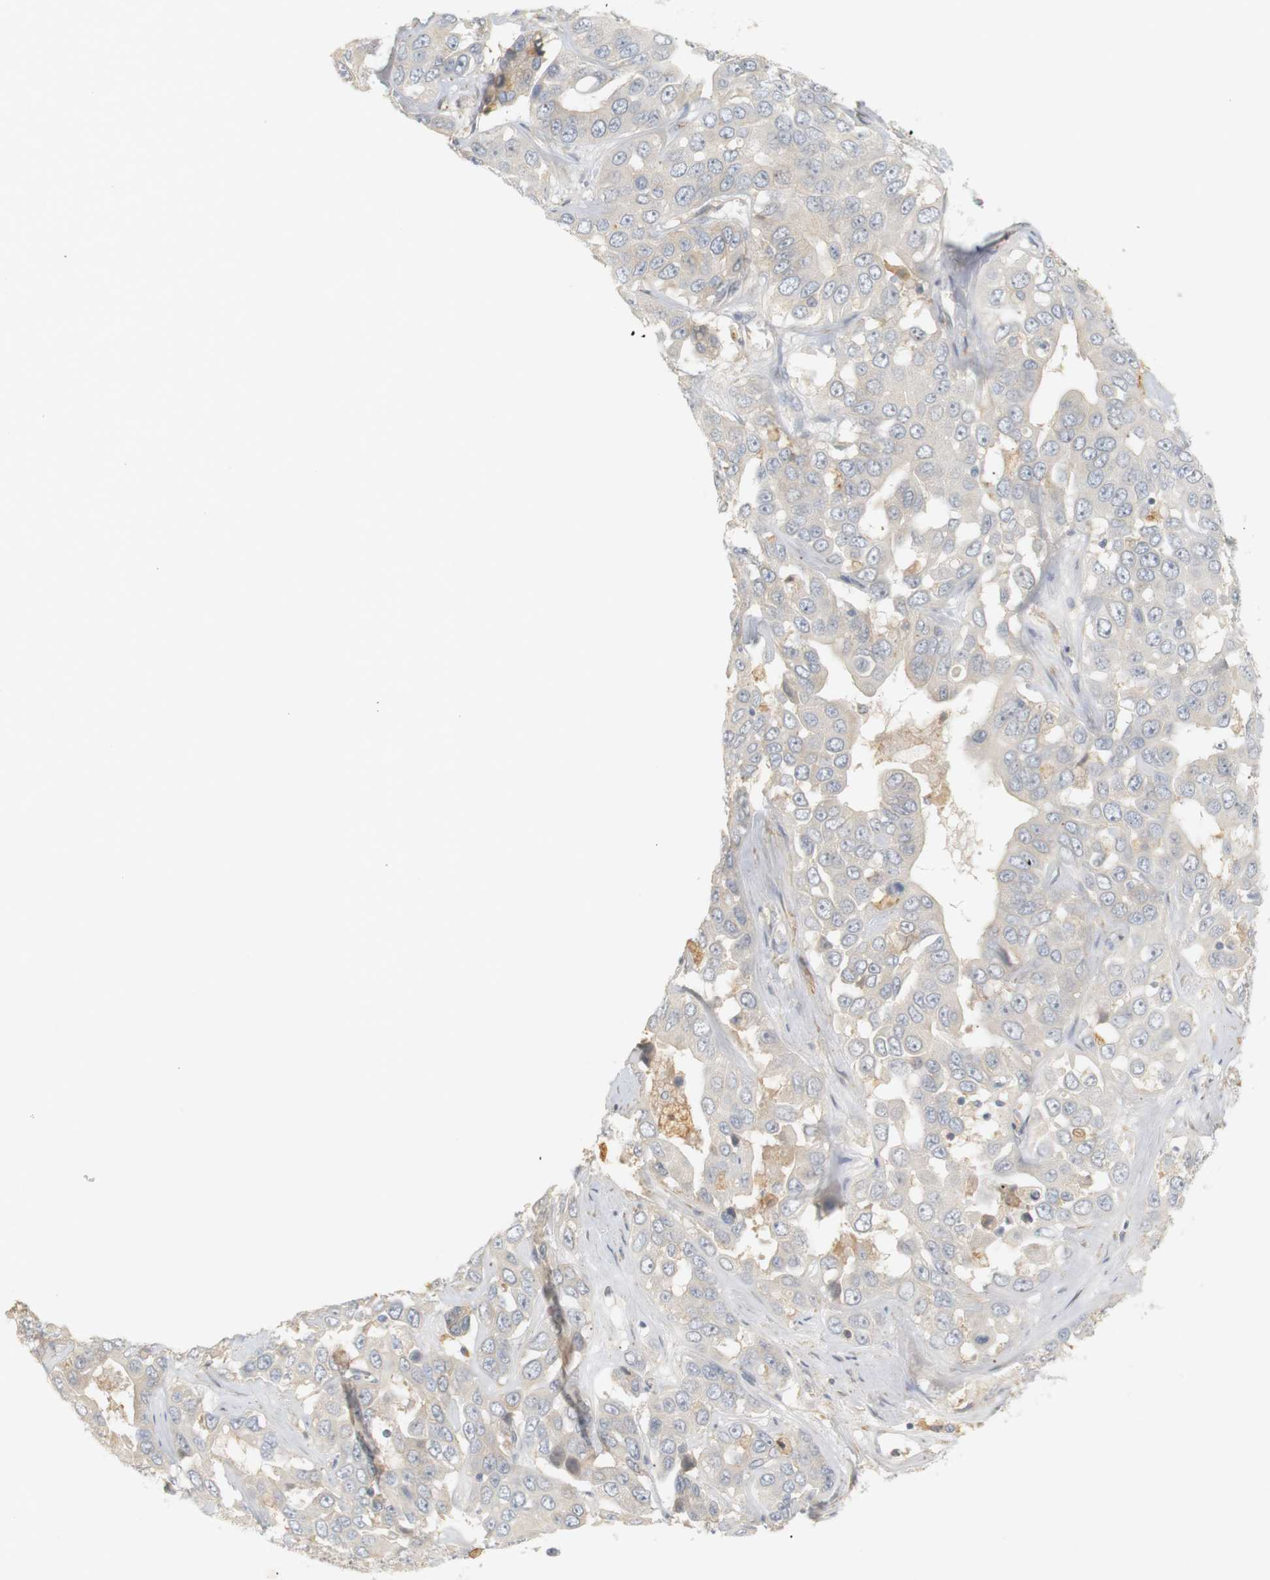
{"staining": {"intensity": "weak", "quantity": "<25%", "location": "cytoplasmic/membranous"}, "tissue": "liver cancer", "cell_type": "Tumor cells", "image_type": "cancer", "snomed": [{"axis": "morphology", "description": "Cholangiocarcinoma"}, {"axis": "topography", "description": "Liver"}], "caption": "High magnification brightfield microscopy of liver cholangiocarcinoma stained with DAB (brown) and counterstained with hematoxylin (blue): tumor cells show no significant expression.", "gene": "RTN3", "patient": {"sex": "female", "age": 52}}